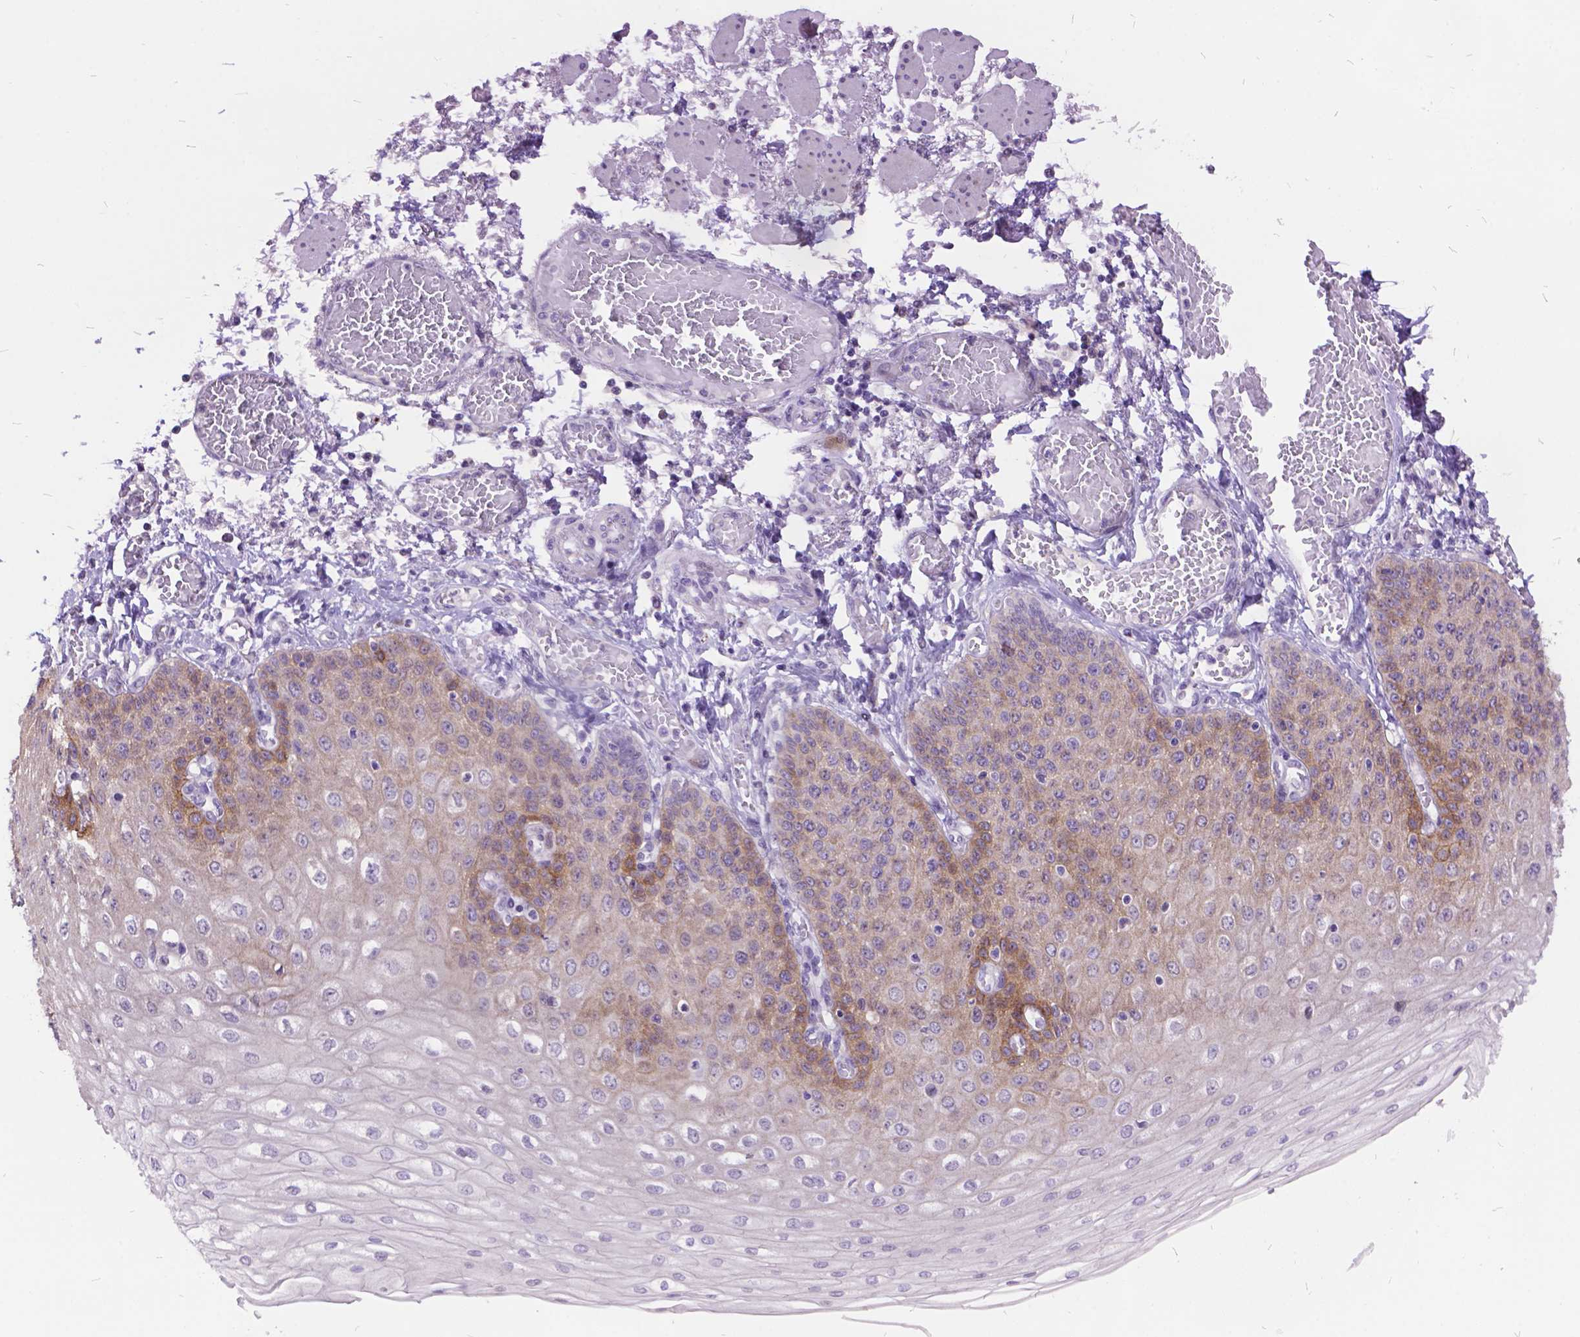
{"staining": {"intensity": "weak", "quantity": "<25%", "location": "cytoplasmic/membranous"}, "tissue": "esophagus", "cell_type": "Squamous epithelial cells", "image_type": "normal", "snomed": [{"axis": "morphology", "description": "Normal tissue, NOS"}, {"axis": "morphology", "description": "Adenocarcinoma, NOS"}, {"axis": "topography", "description": "Esophagus"}], "caption": "This histopathology image is of normal esophagus stained with immunohistochemistry (IHC) to label a protein in brown with the nuclei are counter-stained blue. There is no expression in squamous epithelial cells.", "gene": "ITGB6", "patient": {"sex": "male", "age": 81}}